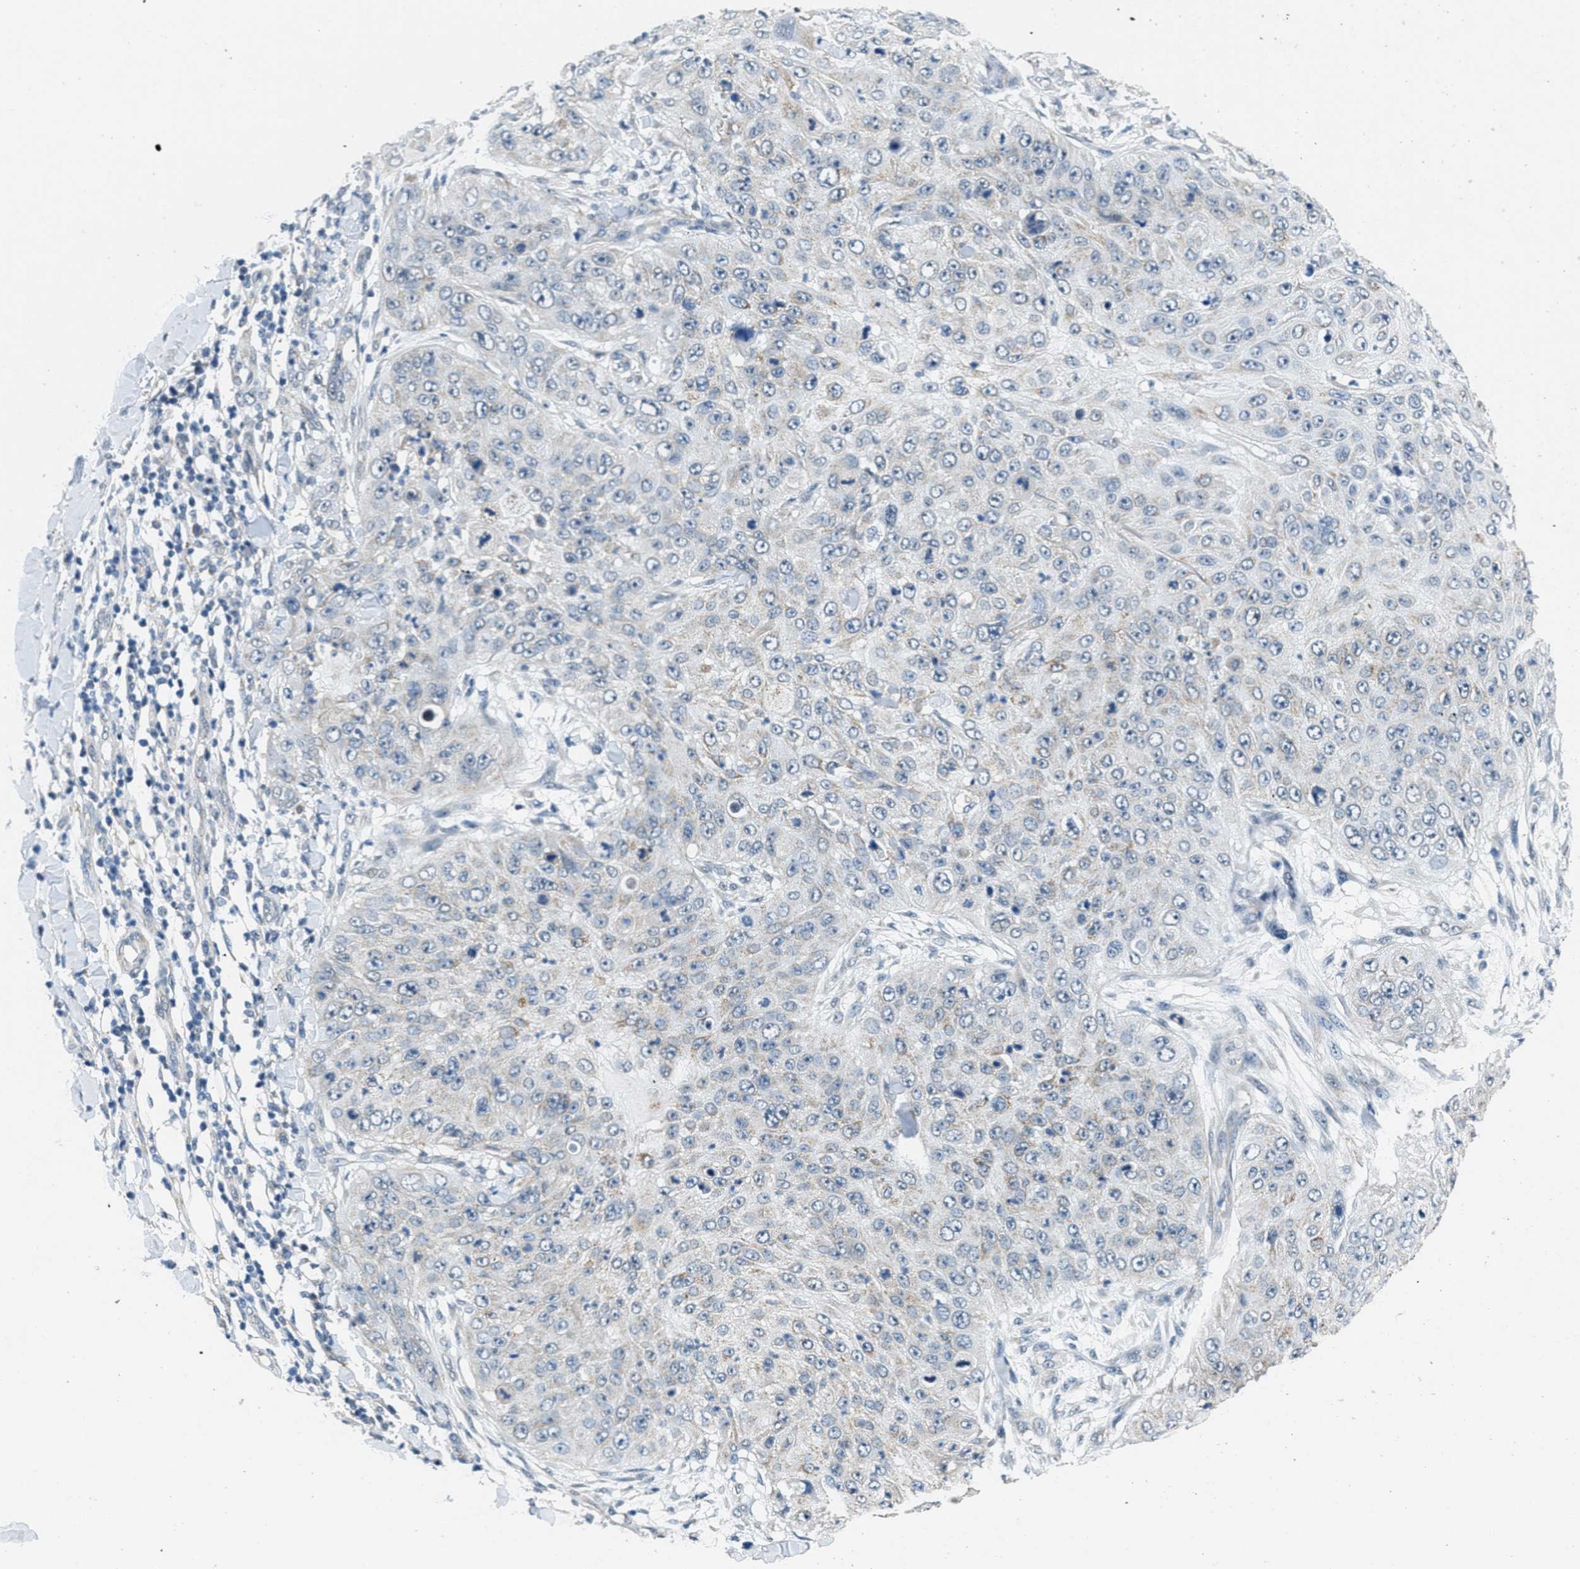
{"staining": {"intensity": "weak", "quantity": "<25%", "location": "cytoplasmic/membranous"}, "tissue": "skin cancer", "cell_type": "Tumor cells", "image_type": "cancer", "snomed": [{"axis": "morphology", "description": "Squamous cell carcinoma, NOS"}, {"axis": "topography", "description": "Skin"}], "caption": "High magnification brightfield microscopy of skin cancer (squamous cell carcinoma) stained with DAB (3,3'-diaminobenzidine) (brown) and counterstained with hematoxylin (blue): tumor cells show no significant positivity.", "gene": "TOMM70", "patient": {"sex": "female", "age": 80}}